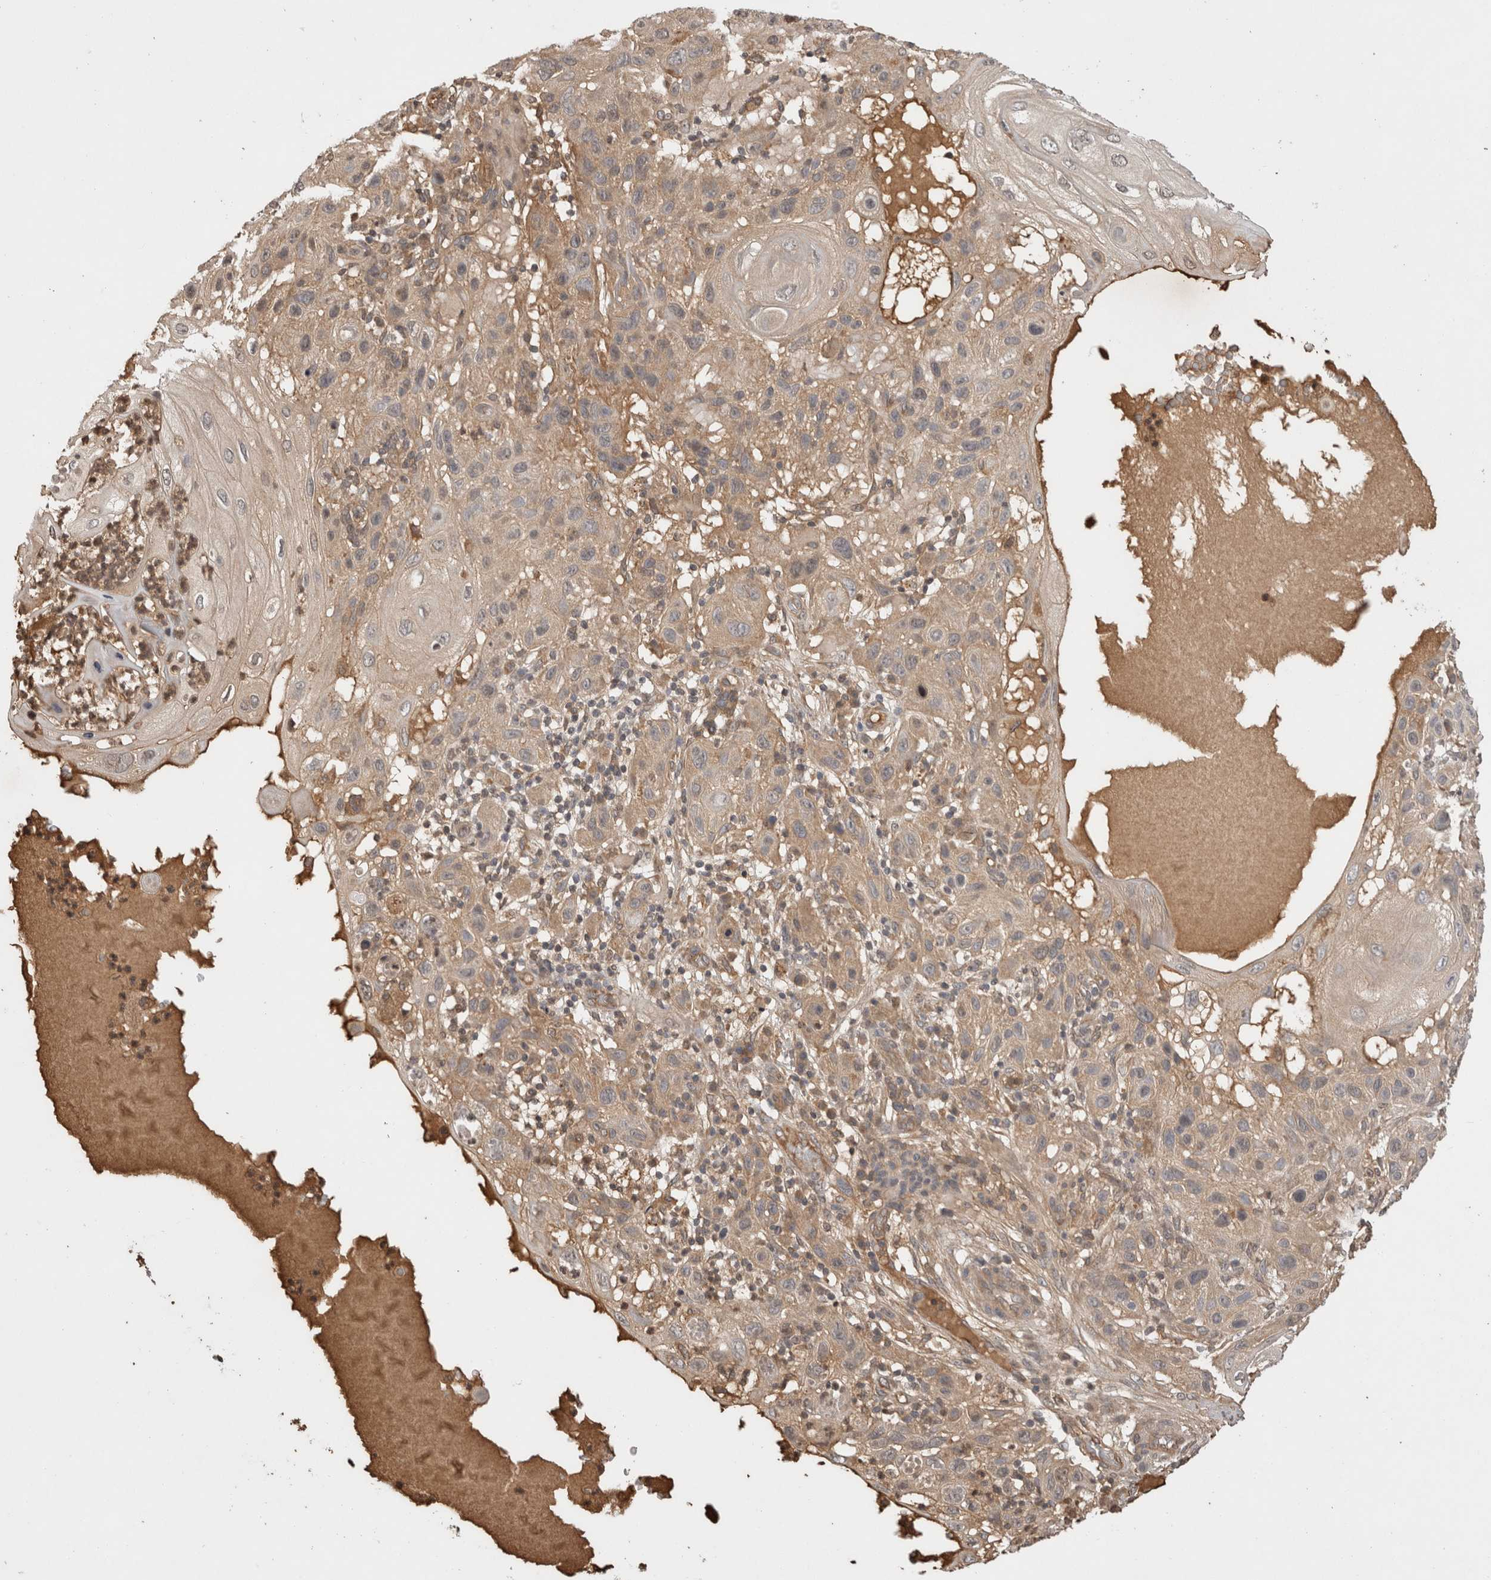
{"staining": {"intensity": "weak", "quantity": ">75%", "location": "cytoplasmic/membranous"}, "tissue": "skin cancer", "cell_type": "Tumor cells", "image_type": "cancer", "snomed": [{"axis": "morphology", "description": "Normal tissue, NOS"}, {"axis": "morphology", "description": "Squamous cell carcinoma, NOS"}, {"axis": "topography", "description": "Skin"}], "caption": "Human skin squamous cell carcinoma stained for a protein (brown) reveals weak cytoplasmic/membranous positive expression in approximately >75% of tumor cells.", "gene": "PRMT3", "patient": {"sex": "female", "age": 96}}